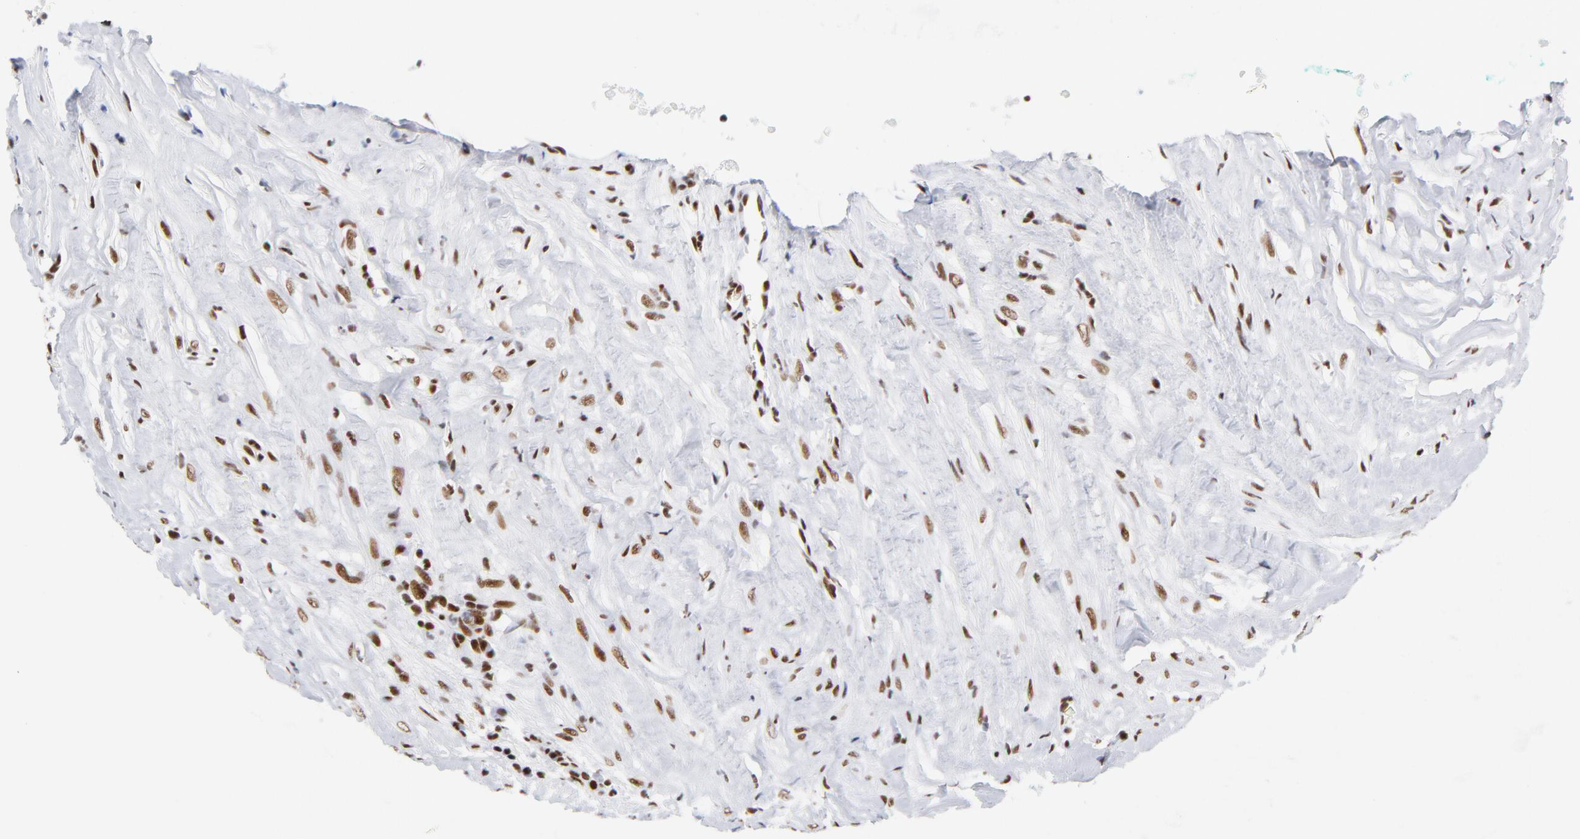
{"staining": {"intensity": "strong", "quantity": ">75%", "location": "nuclear"}, "tissue": "testis cancer", "cell_type": "Tumor cells", "image_type": "cancer", "snomed": [{"axis": "morphology", "description": "Necrosis, NOS"}, {"axis": "morphology", "description": "Carcinoma, Embryonal, NOS"}, {"axis": "topography", "description": "Testis"}], "caption": "Immunohistochemical staining of human embryonal carcinoma (testis) reveals high levels of strong nuclear protein expression in approximately >75% of tumor cells. (Stains: DAB (3,3'-diaminobenzidine) in brown, nuclei in blue, Microscopy: brightfield microscopy at high magnification).", "gene": "XRCC5", "patient": {"sex": "male", "age": 19}}